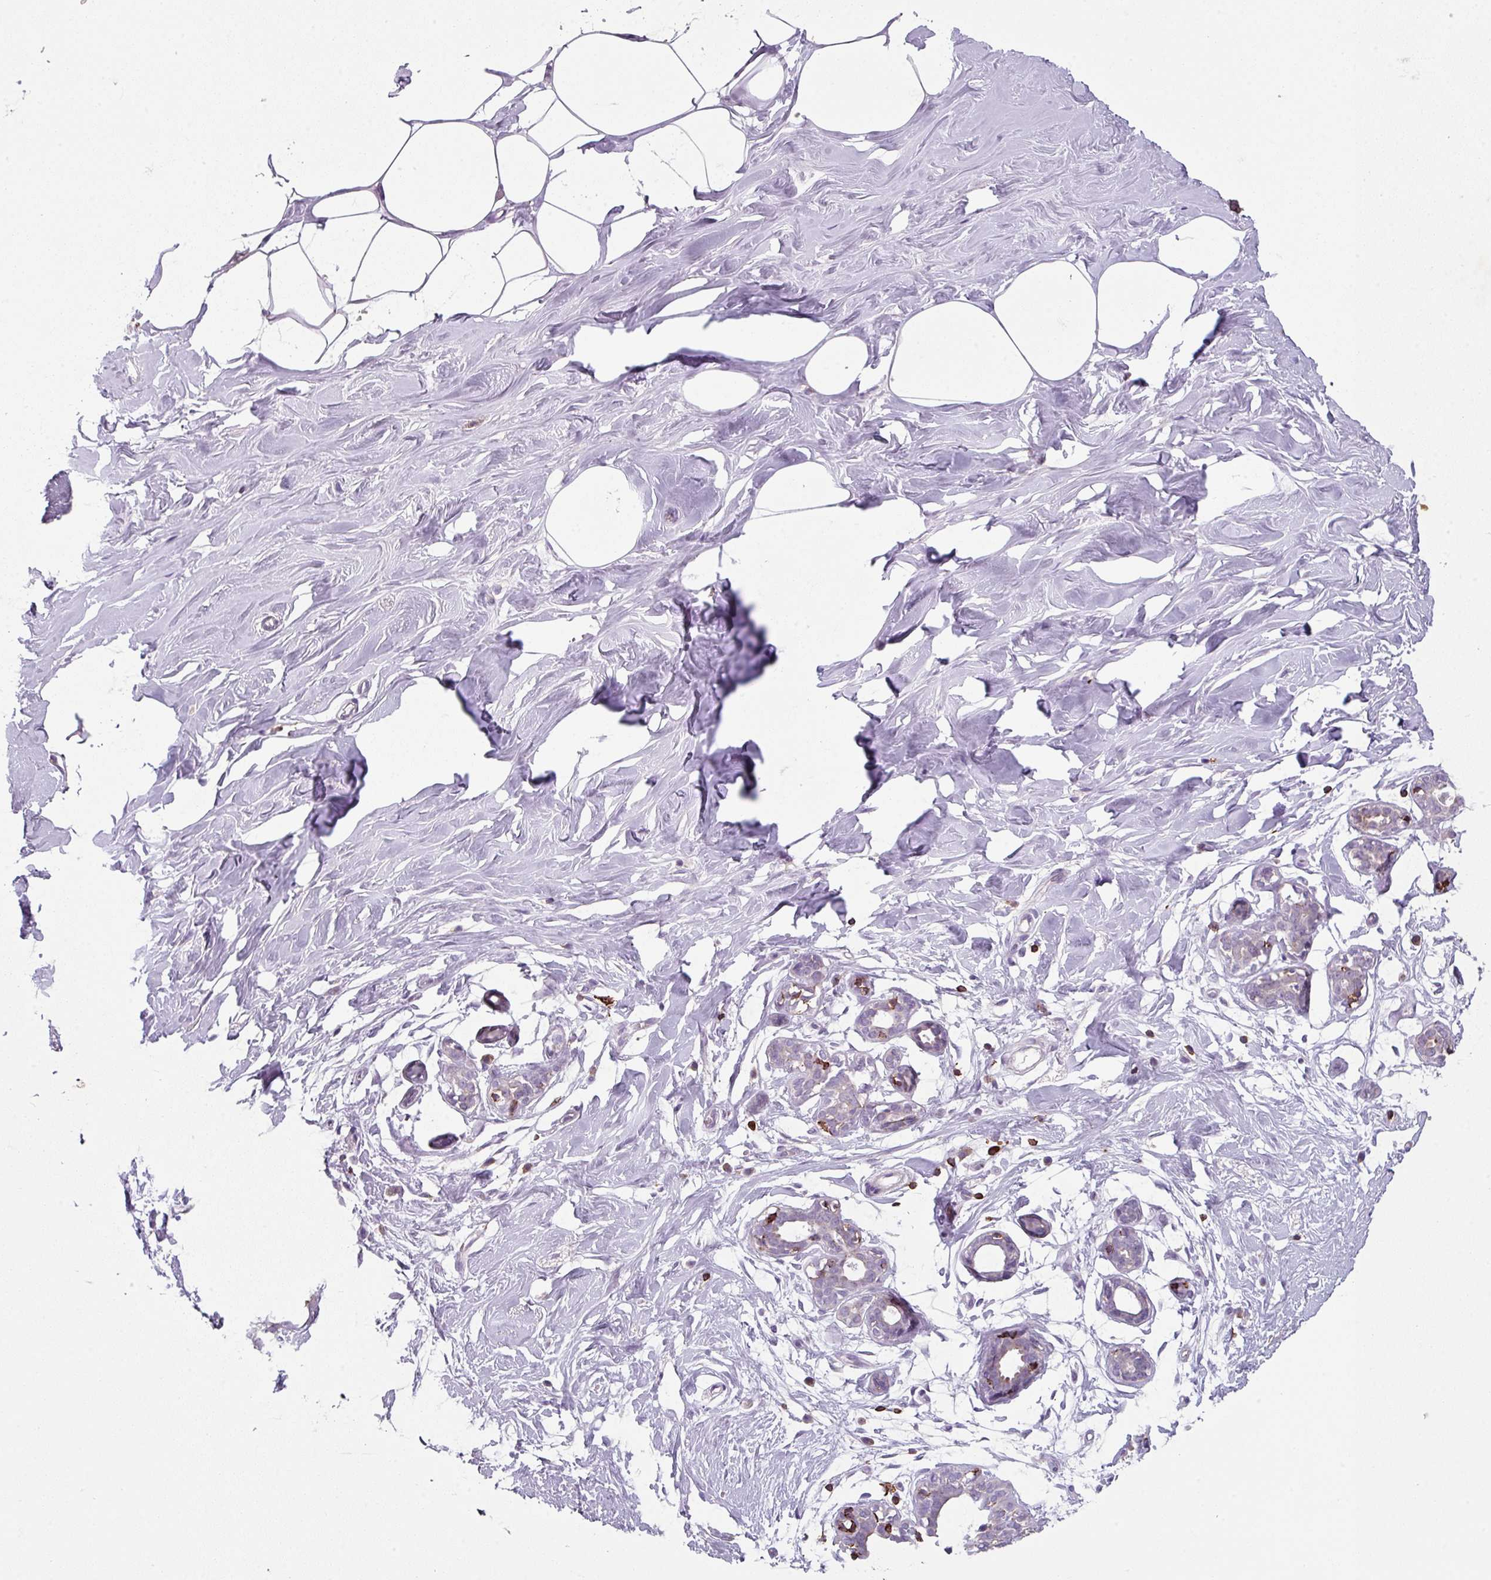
{"staining": {"intensity": "negative", "quantity": "none", "location": "none"}, "tissue": "breast", "cell_type": "Adipocytes", "image_type": "normal", "snomed": [{"axis": "morphology", "description": "Normal tissue, NOS"}, {"axis": "topography", "description": "Breast"}], "caption": "Histopathology image shows no significant protein staining in adipocytes of normal breast. Brightfield microscopy of IHC stained with DAB (3,3'-diaminobenzidine) (brown) and hematoxylin (blue), captured at high magnification.", "gene": "NEDD9", "patient": {"sex": "female", "age": 27}}